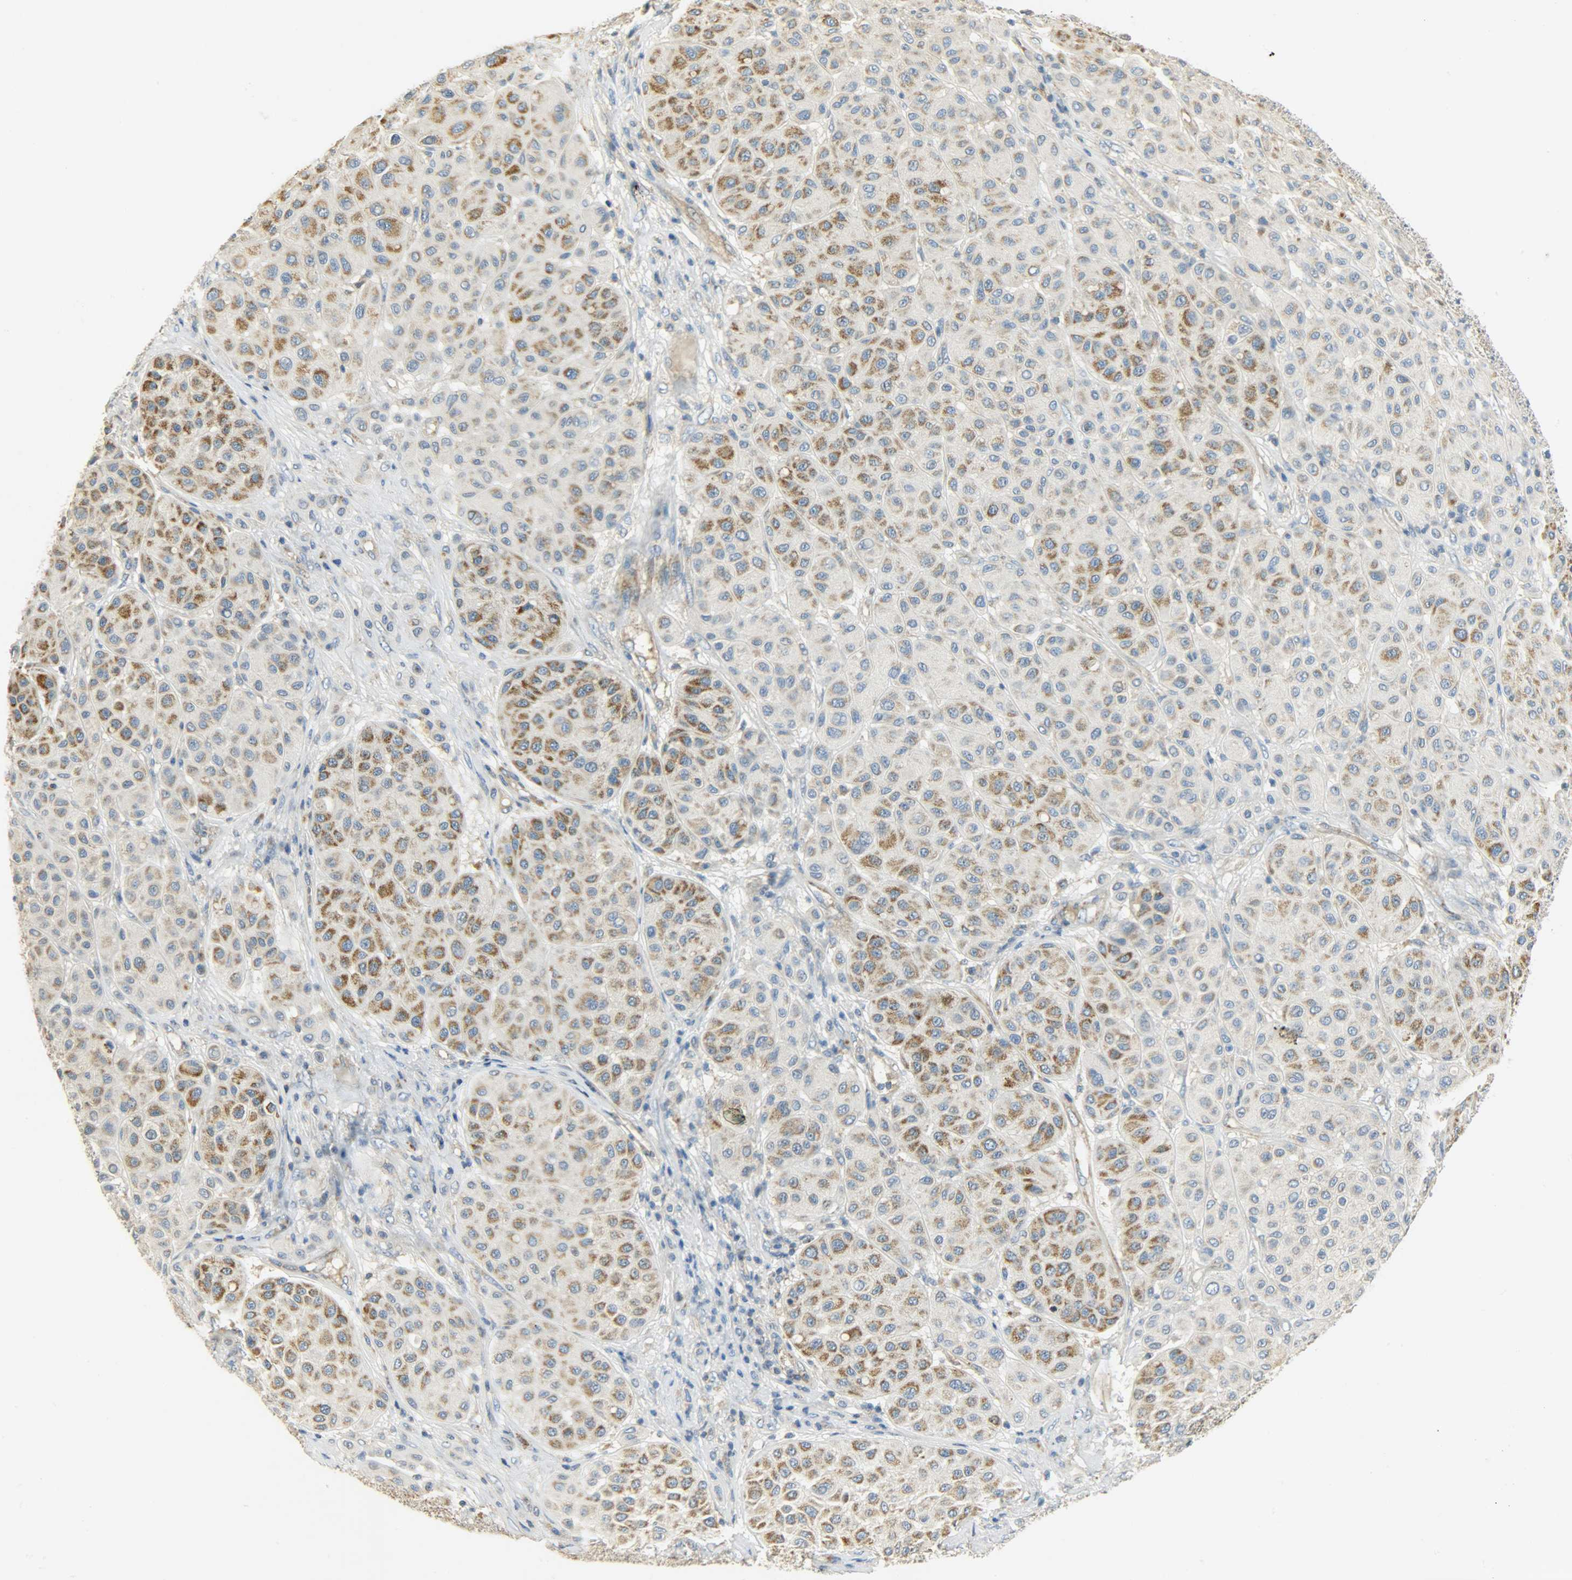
{"staining": {"intensity": "strong", "quantity": "25%-75%", "location": "cytoplasmic/membranous"}, "tissue": "melanoma", "cell_type": "Tumor cells", "image_type": "cancer", "snomed": [{"axis": "morphology", "description": "Normal tissue, NOS"}, {"axis": "morphology", "description": "Malignant melanoma, Metastatic site"}, {"axis": "topography", "description": "Skin"}], "caption": "Melanoma was stained to show a protein in brown. There is high levels of strong cytoplasmic/membranous expression in about 25%-75% of tumor cells.", "gene": "NNT", "patient": {"sex": "male", "age": 41}}